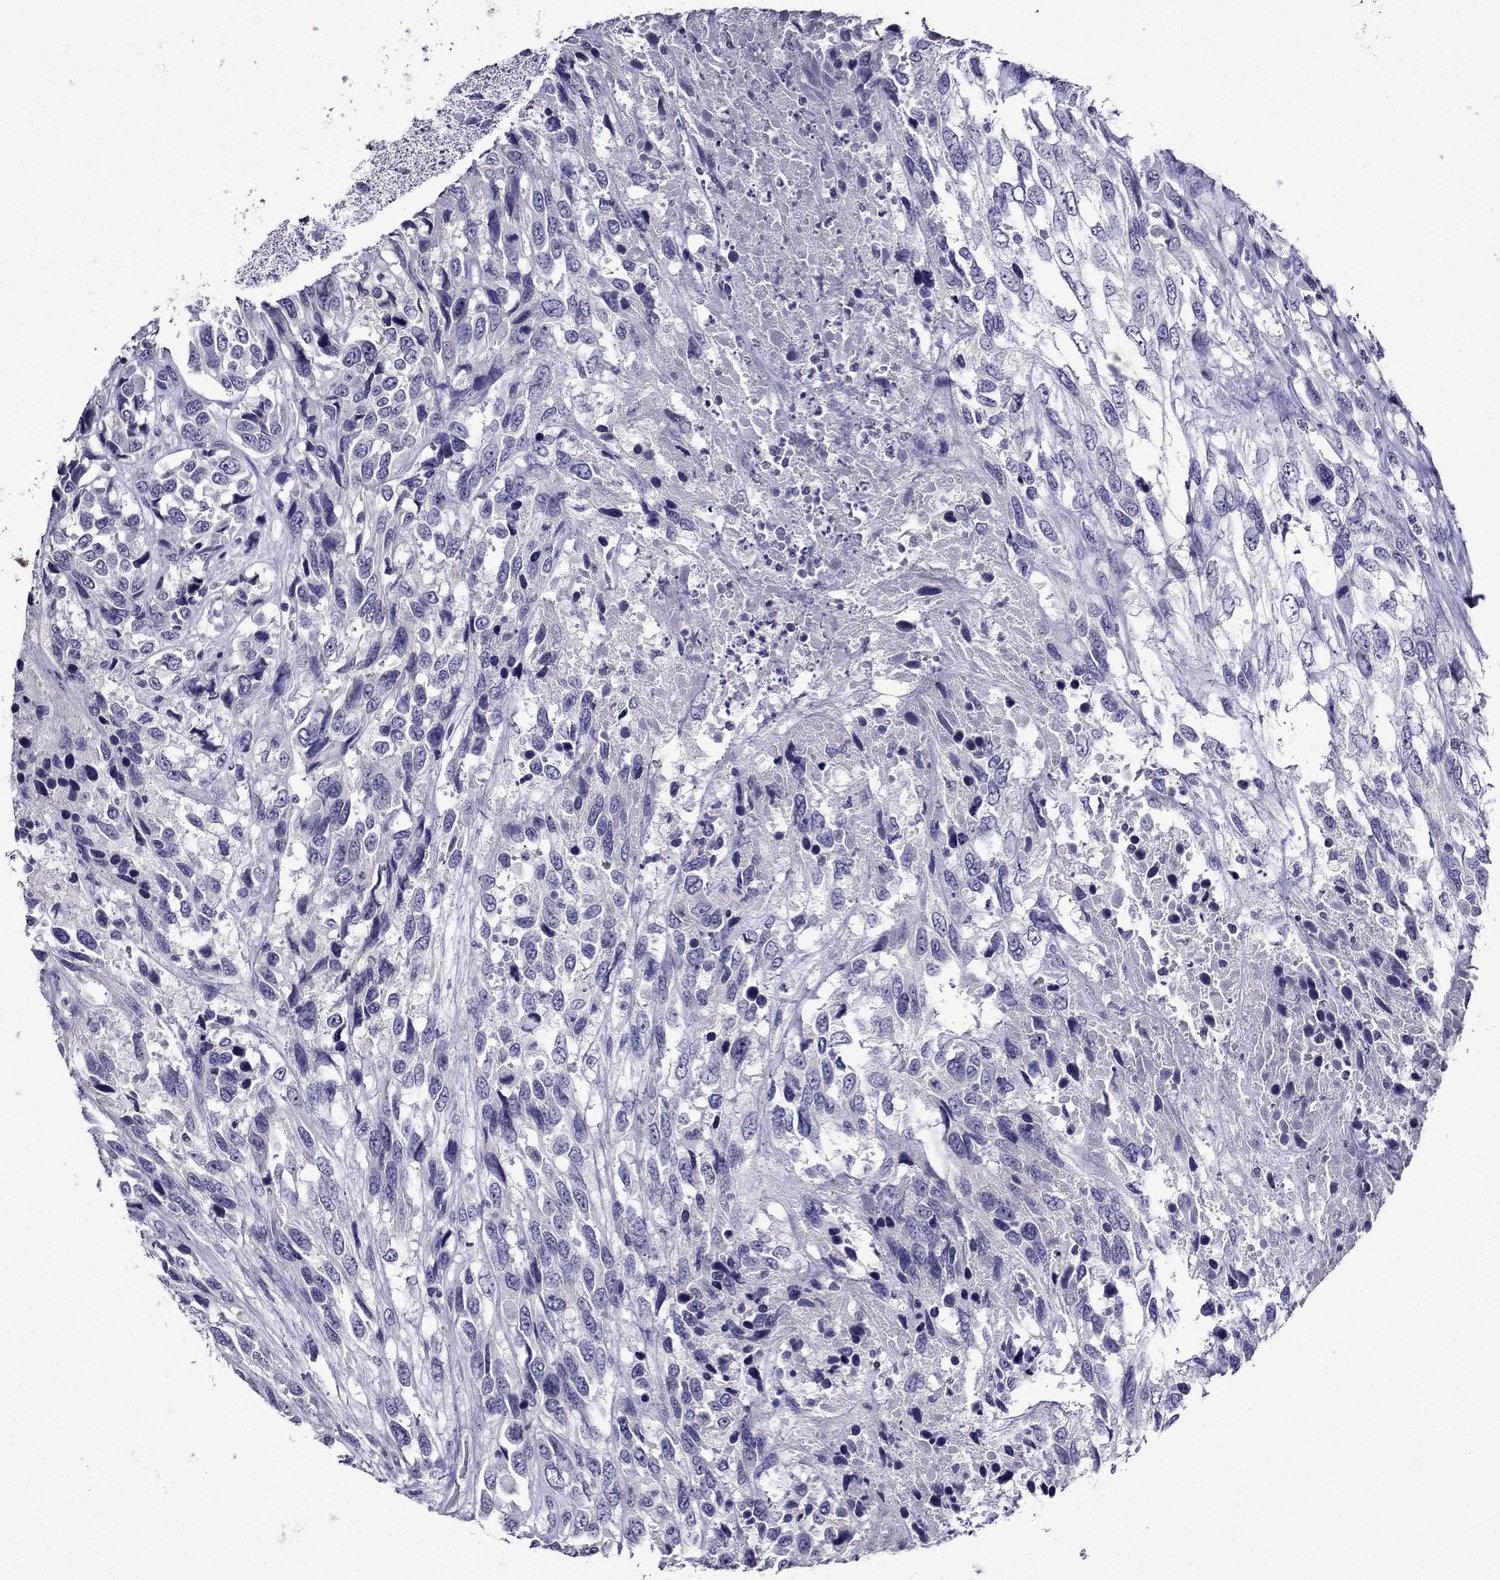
{"staining": {"intensity": "negative", "quantity": "none", "location": "none"}, "tissue": "urothelial cancer", "cell_type": "Tumor cells", "image_type": "cancer", "snomed": [{"axis": "morphology", "description": "Urothelial carcinoma, High grade"}, {"axis": "topography", "description": "Urinary bladder"}], "caption": "The photomicrograph exhibits no significant expression in tumor cells of urothelial cancer.", "gene": "DNAH17", "patient": {"sex": "female", "age": 70}}